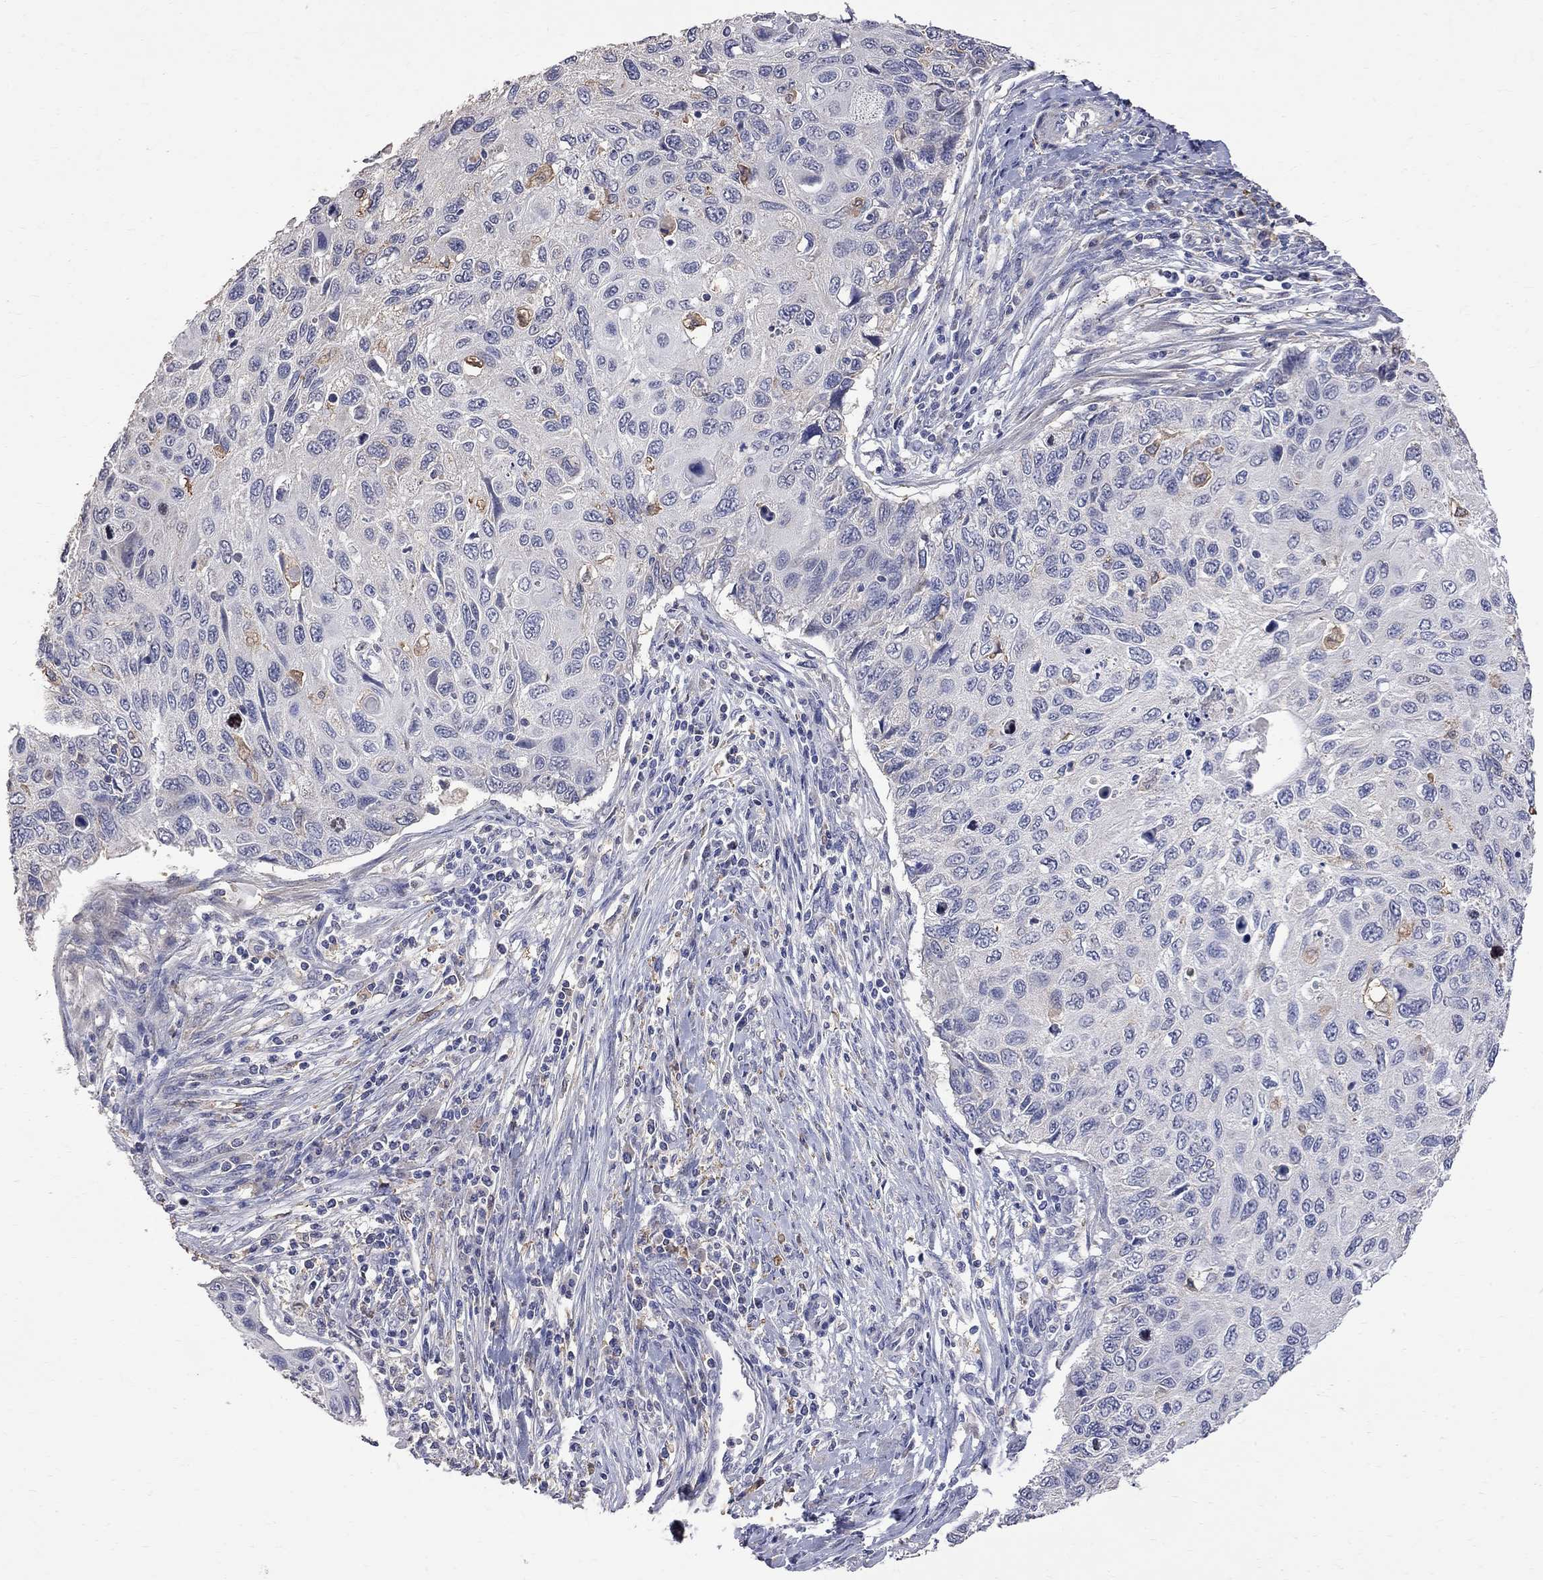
{"staining": {"intensity": "moderate", "quantity": "<25%", "location": "cytoplasmic/membranous"}, "tissue": "cervical cancer", "cell_type": "Tumor cells", "image_type": "cancer", "snomed": [{"axis": "morphology", "description": "Squamous cell carcinoma, NOS"}, {"axis": "topography", "description": "Cervix"}], "caption": "Protein expression analysis of human squamous cell carcinoma (cervical) reveals moderate cytoplasmic/membranous expression in approximately <25% of tumor cells.", "gene": "CKAP2", "patient": {"sex": "female", "age": 70}}